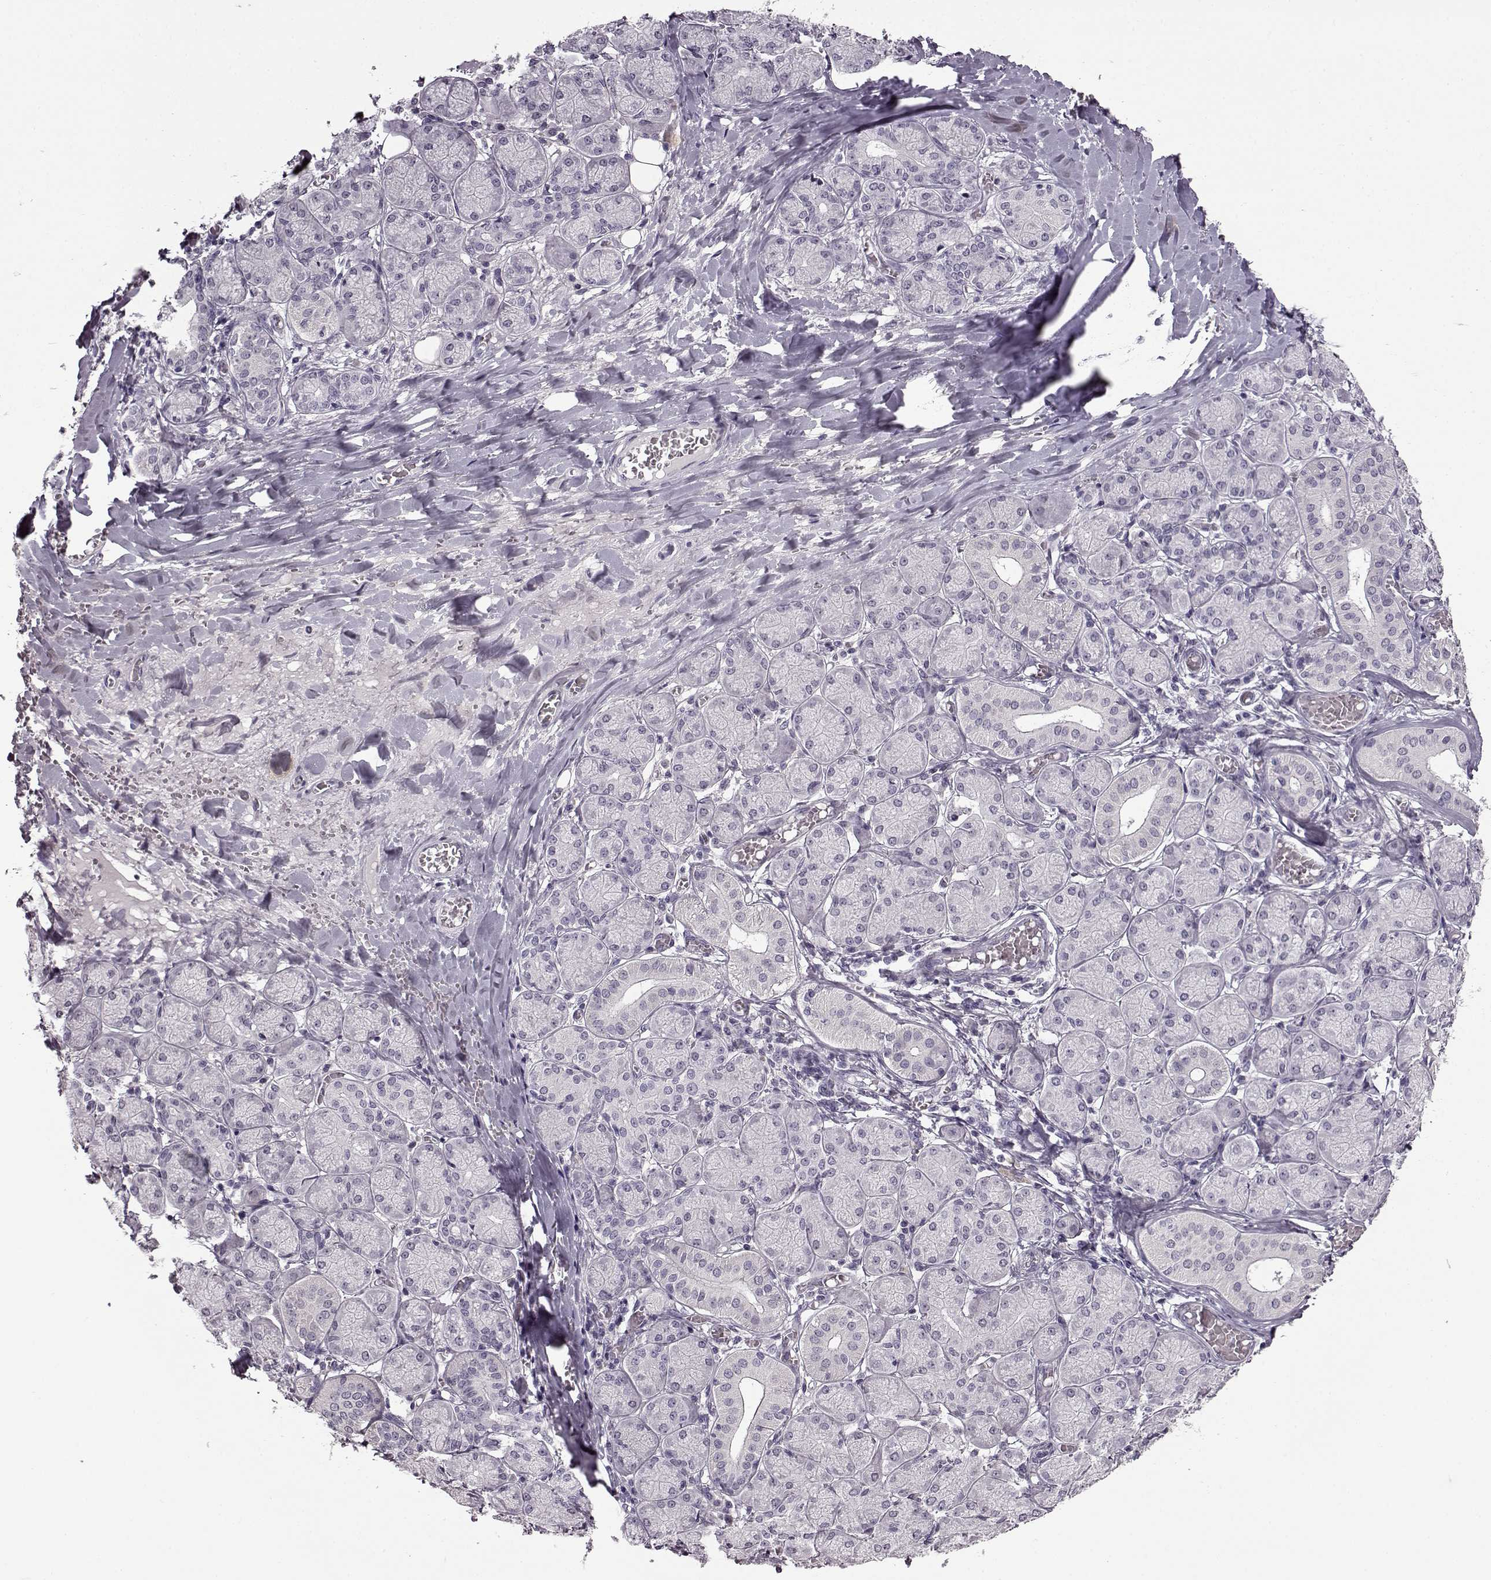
{"staining": {"intensity": "negative", "quantity": "none", "location": "none"}, "tissue": "salivary gland", "cell_type": "Glandular cells", "image_type": "normal", "snomed": [{"axis": "morphology", "description": "Normal tissue, NOS"}, {"axis": "topography", "description": "Salivary gland"}, {"axis": "topography", "description": "Peripheral nerve tissue"}], "caption": "Glandular cells show no significant positivity in normal salivary gland.", "gene": "FSHB", "patient": {"sex": "female", "age": 24}}